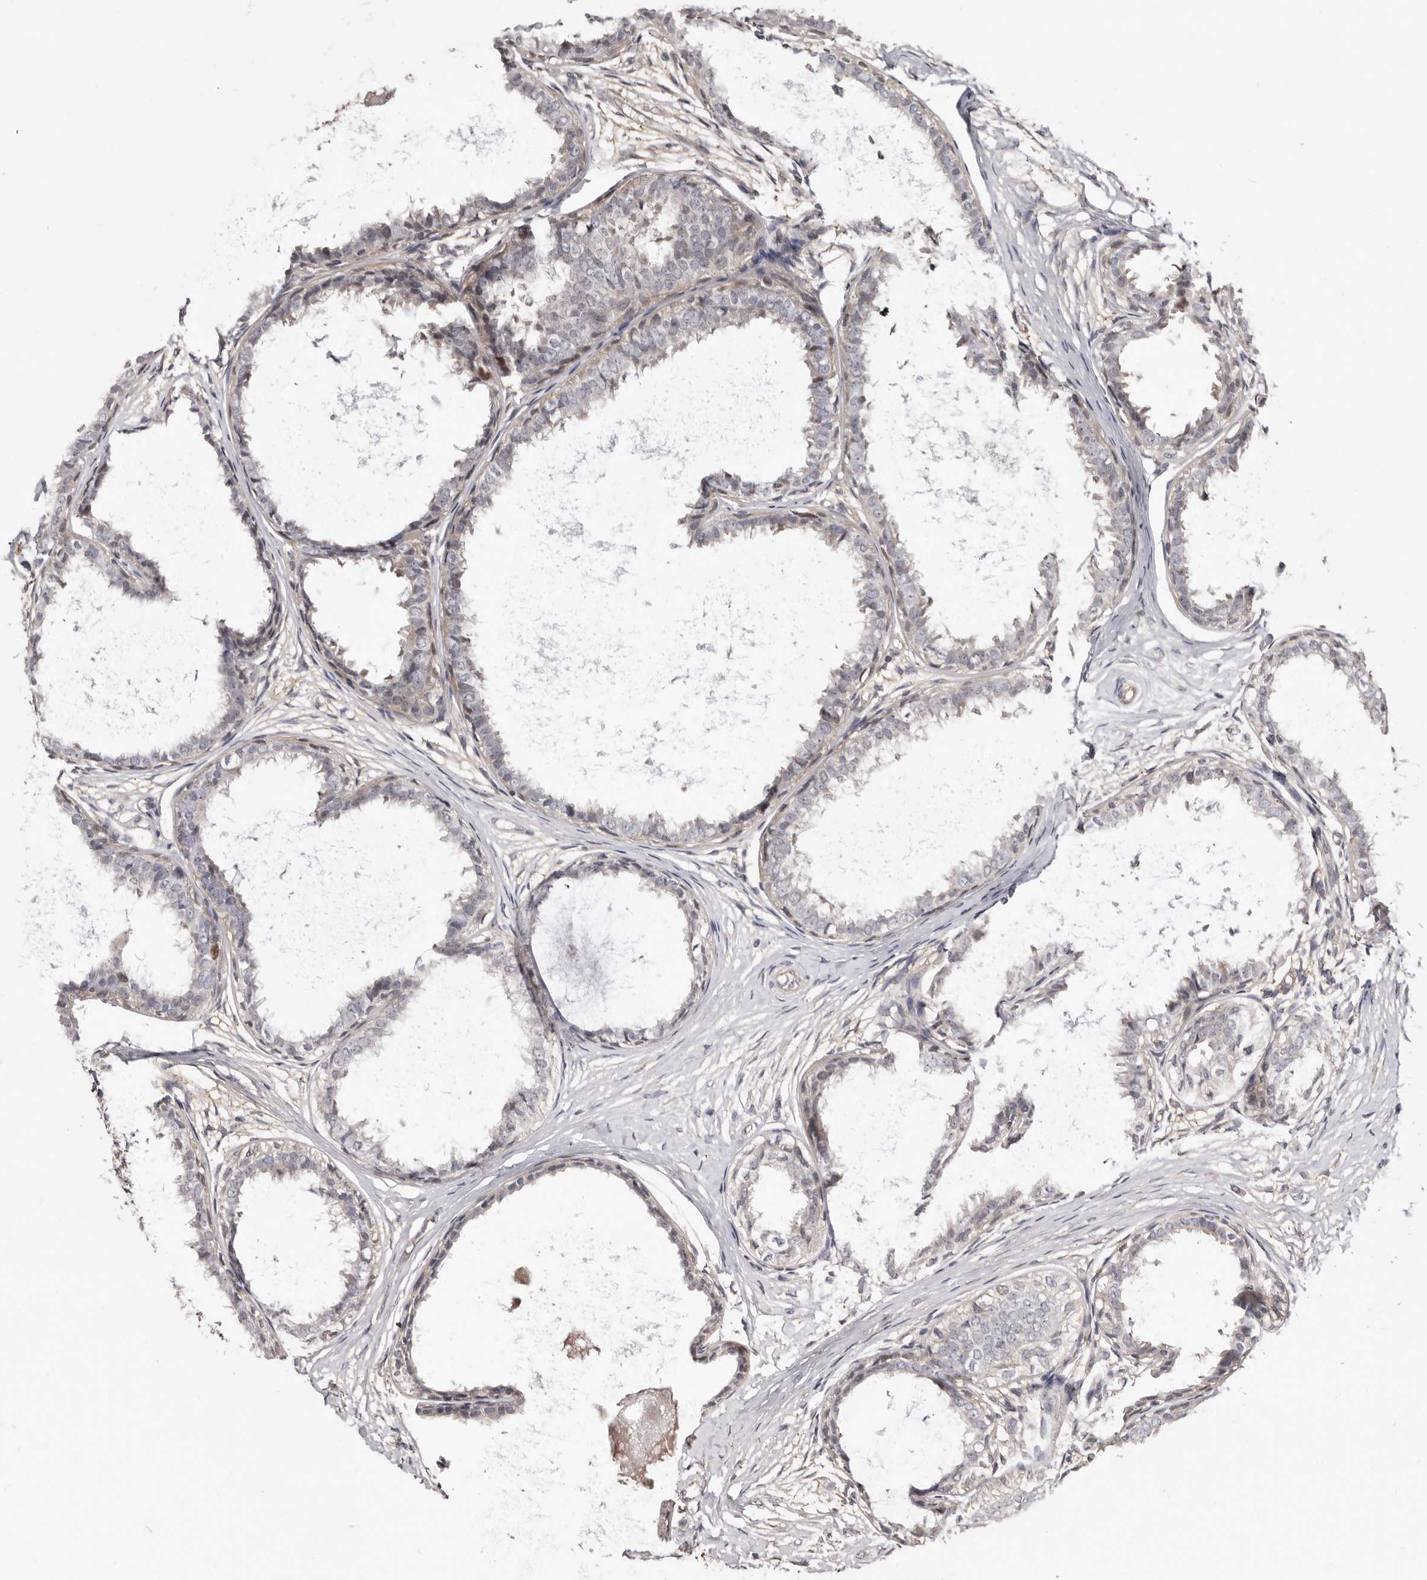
{"staining": {"intensity": "negative", "quantity": "none", "location": "none"}, "tissue": "breast cancer", "cell_type": "Tumor cells", "image_type": "cancer", "snomed": [{"axis": "morphology", "description": "Normal tissue, NOS"}, {"axis": "morphology", "description": "Lobular carcinoma"}, {"axis": "topography", "description": "Breast"}], "caption": "The histopathology image shows no significant positivity in tumor cells of lobular carcinoma (breast).", "gene": "KHDRBS2", "patient": {"sex": "female", "age": 47}}